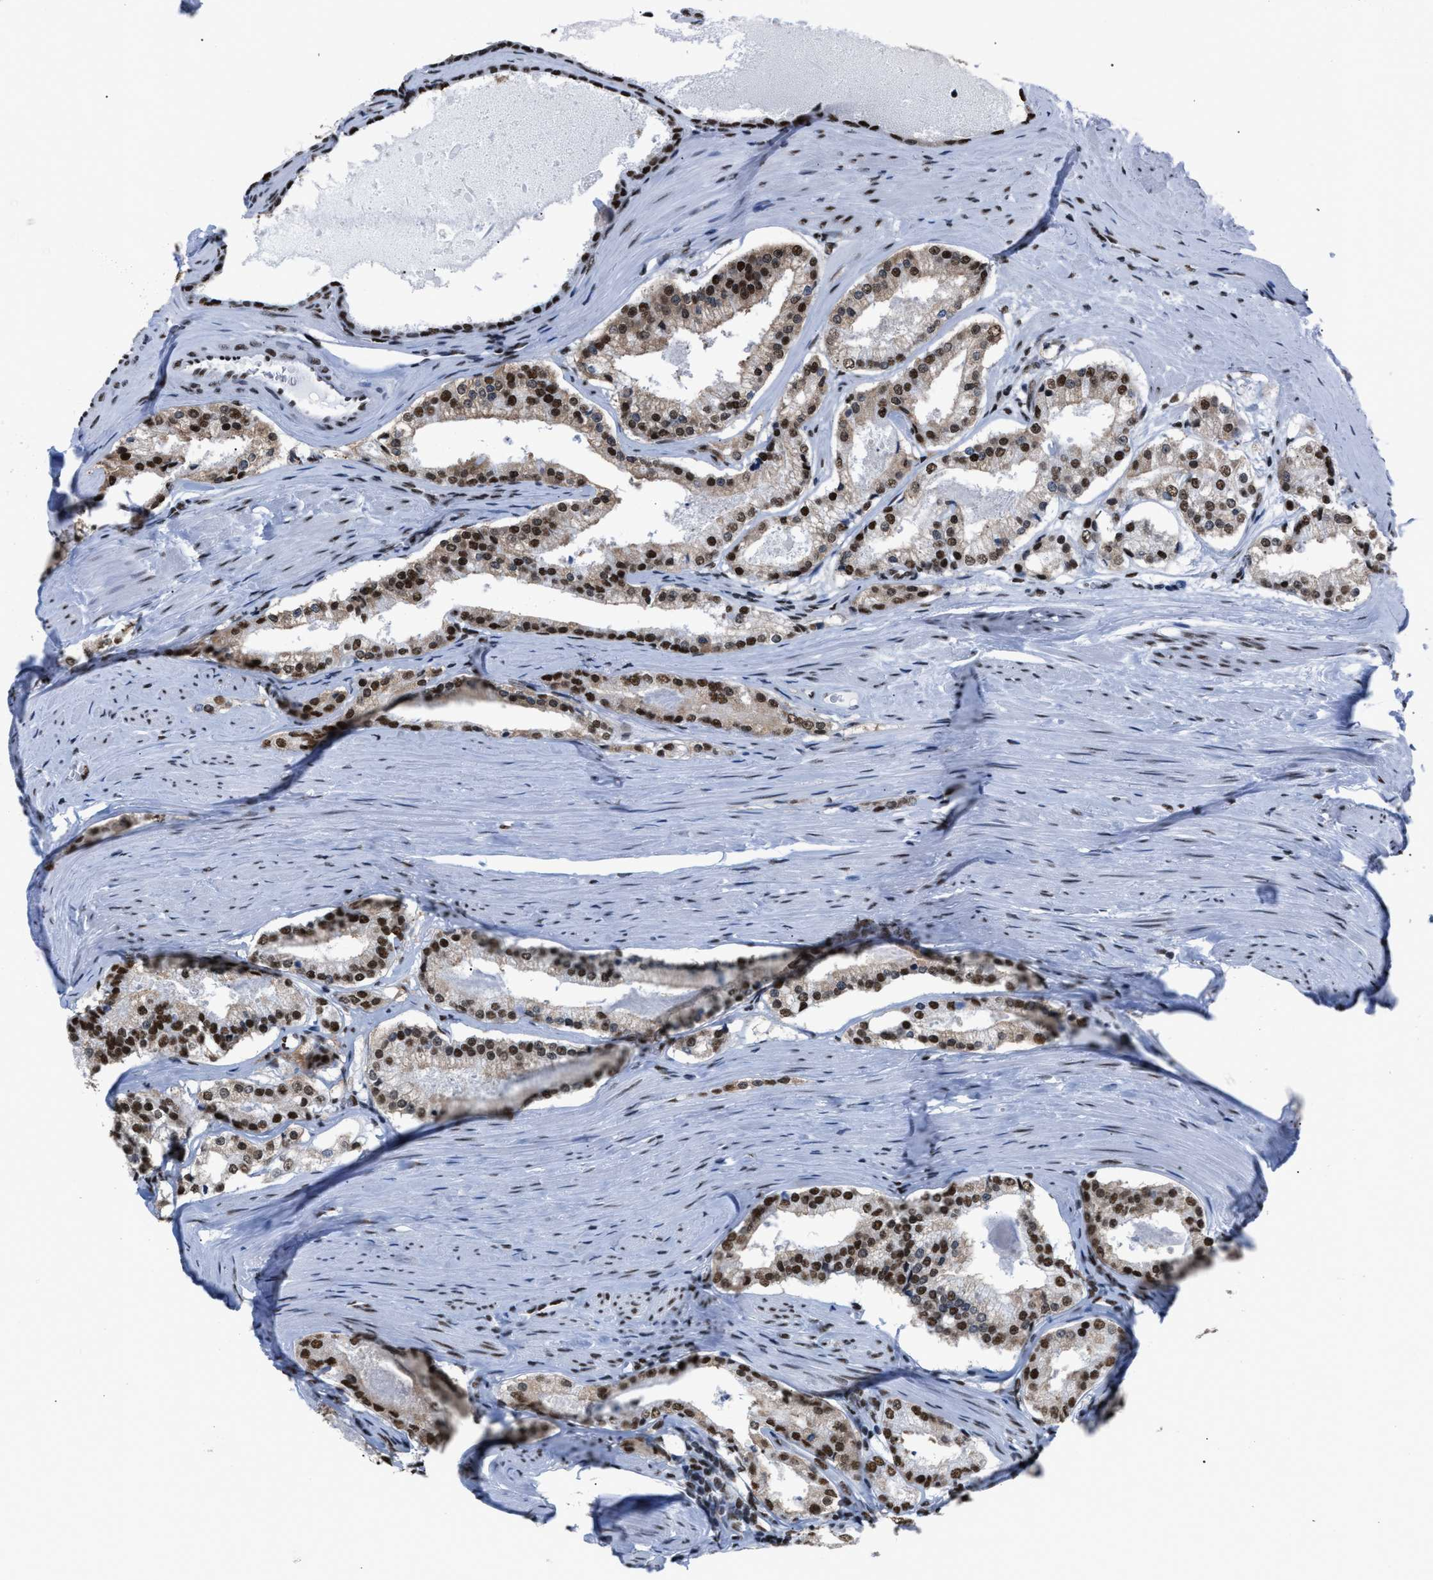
{"staining": {"intensity": "strong", "quantity": ">75%", "location": "nuclear"}, "tissue": "prostate cancer", "cell_type": "Tumor cells", "image_type": "cancer", "snomed": [{"axis": "morphology", "description": "Adenocarcinoma, Low grade"}, {"axis": "topography", "description": "Prostate"}], "caption": "Protein analysis of adenocarcinoma (low-grade) (prostate) tissue displays strong nuclear staining in approximately >75% of tumor cells. Nuclei are stained in blue.", "gene": "CCAR2", "patient": {"sex": "male", "age": 63}}